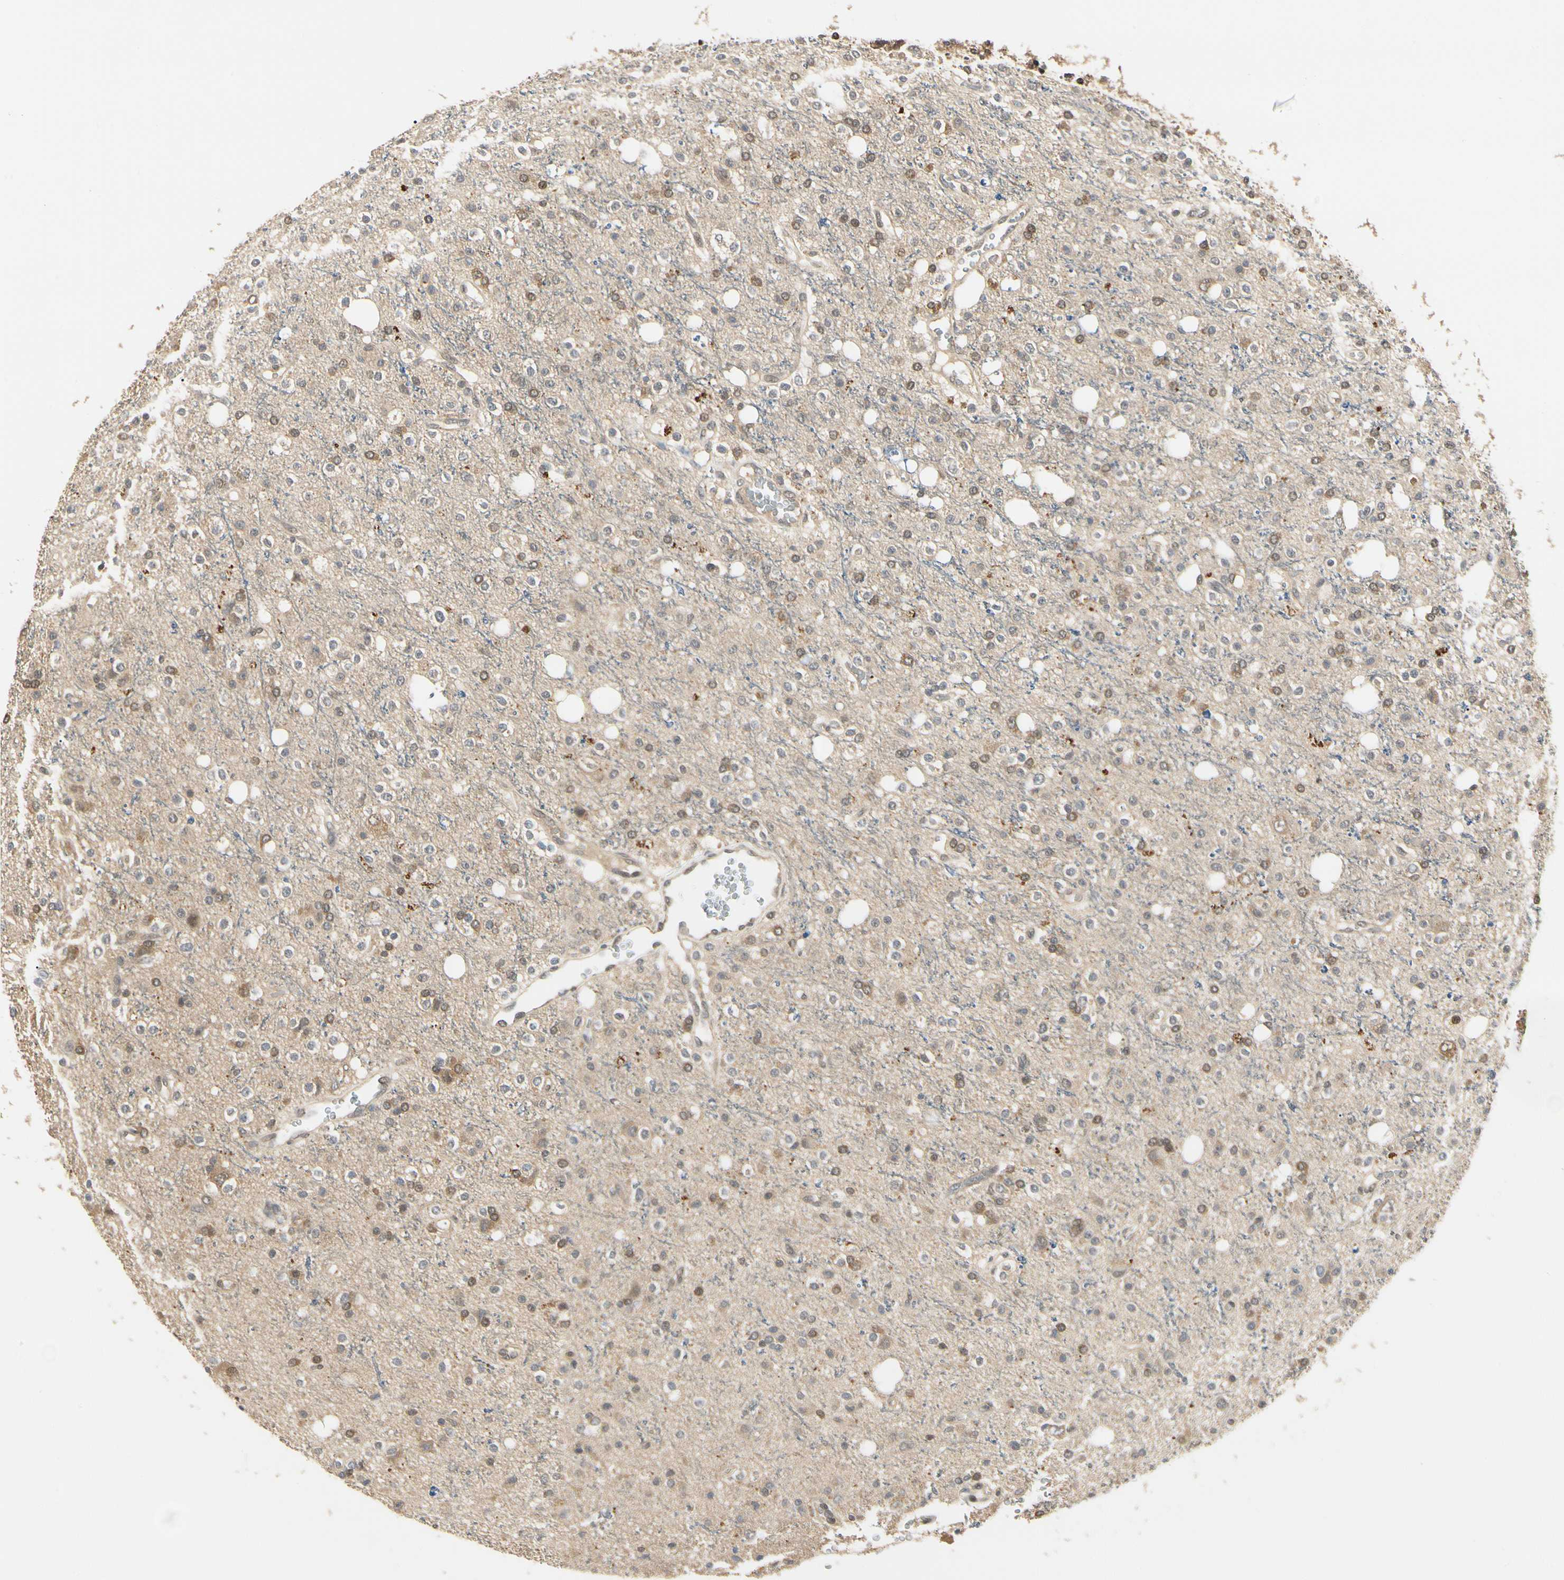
{"staining": {"intensity": "moderate", "quantity": "<25%", "location": "cytoplasmic/membranous,nuclear"}, "tissue": "glioma", "cell_type": "Tumor cells", "image_type": "cancer", "snomed": [{"axis": "morphology", "description": "Glioma, malignant, High grade"}, {"axis": "topography", "description": "Brain"}], "caption": "This micrograph demonstrates immunohistochemistry staining of human glioma, with low moderate cytoplasmic/membranous and nuclear staining in about <25% of tumor cells.", "gene": "UBE2Z", "patient": {"sex": "male", "age": 47}}